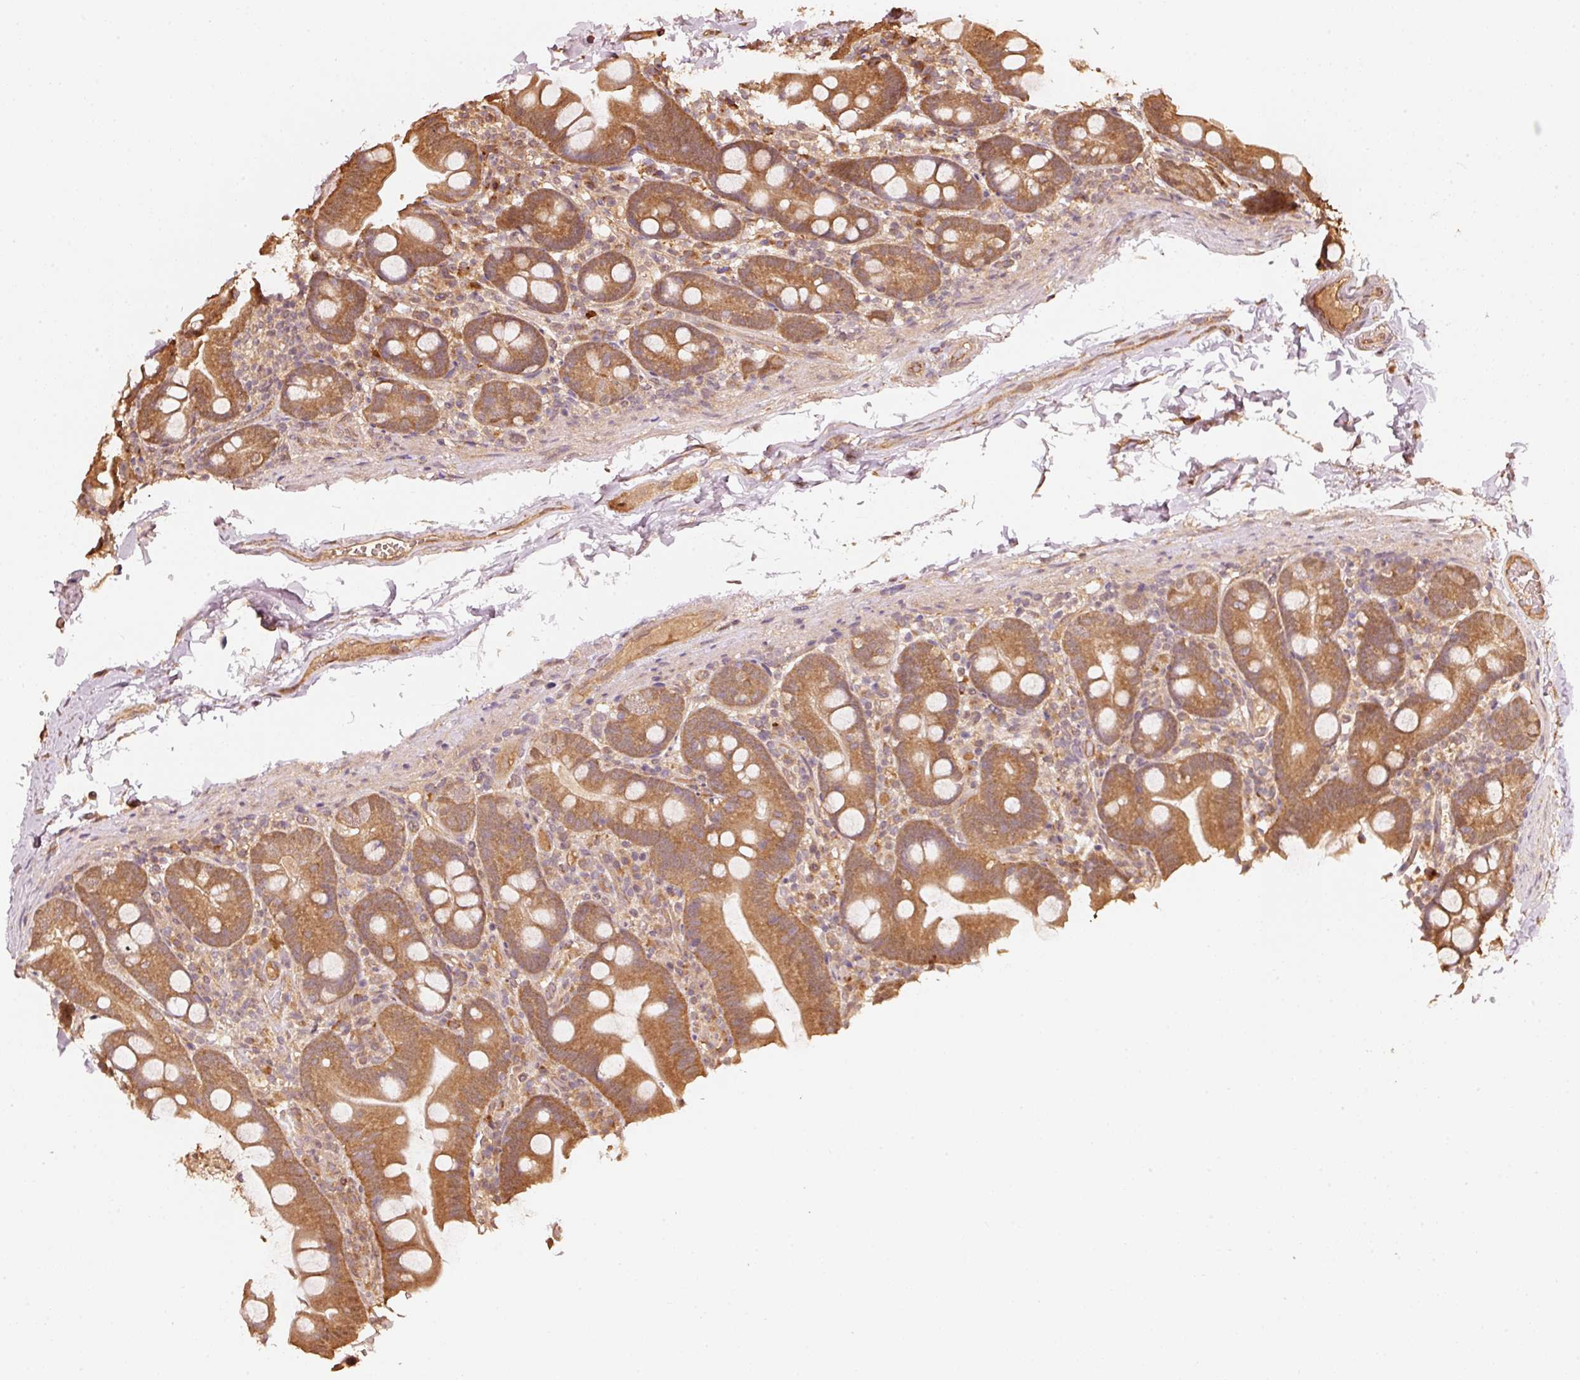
{"staining": {"intensity": "moderate", "quantity": ">75%", "location": "cytoplasmic/membranous"}, "tissue": "small intestine", "cell_type": "Glandular cells", "image_type": "normal", "snomed": [{"axis": "morphology", "description": "Normal tissue, NOS"}, {"axis": "topography", "description": "Small intestine"}], "caption": "Normal small intestine was stained to show a protein in brown. There is medium levels of moderate cytoplasmic/membranous staining in approximately >75% of glandular cells. (IHC, brightfield microscopy, high magnification).", "gene": "STAU1", "patient": {"sex": "female", "age": 68}}